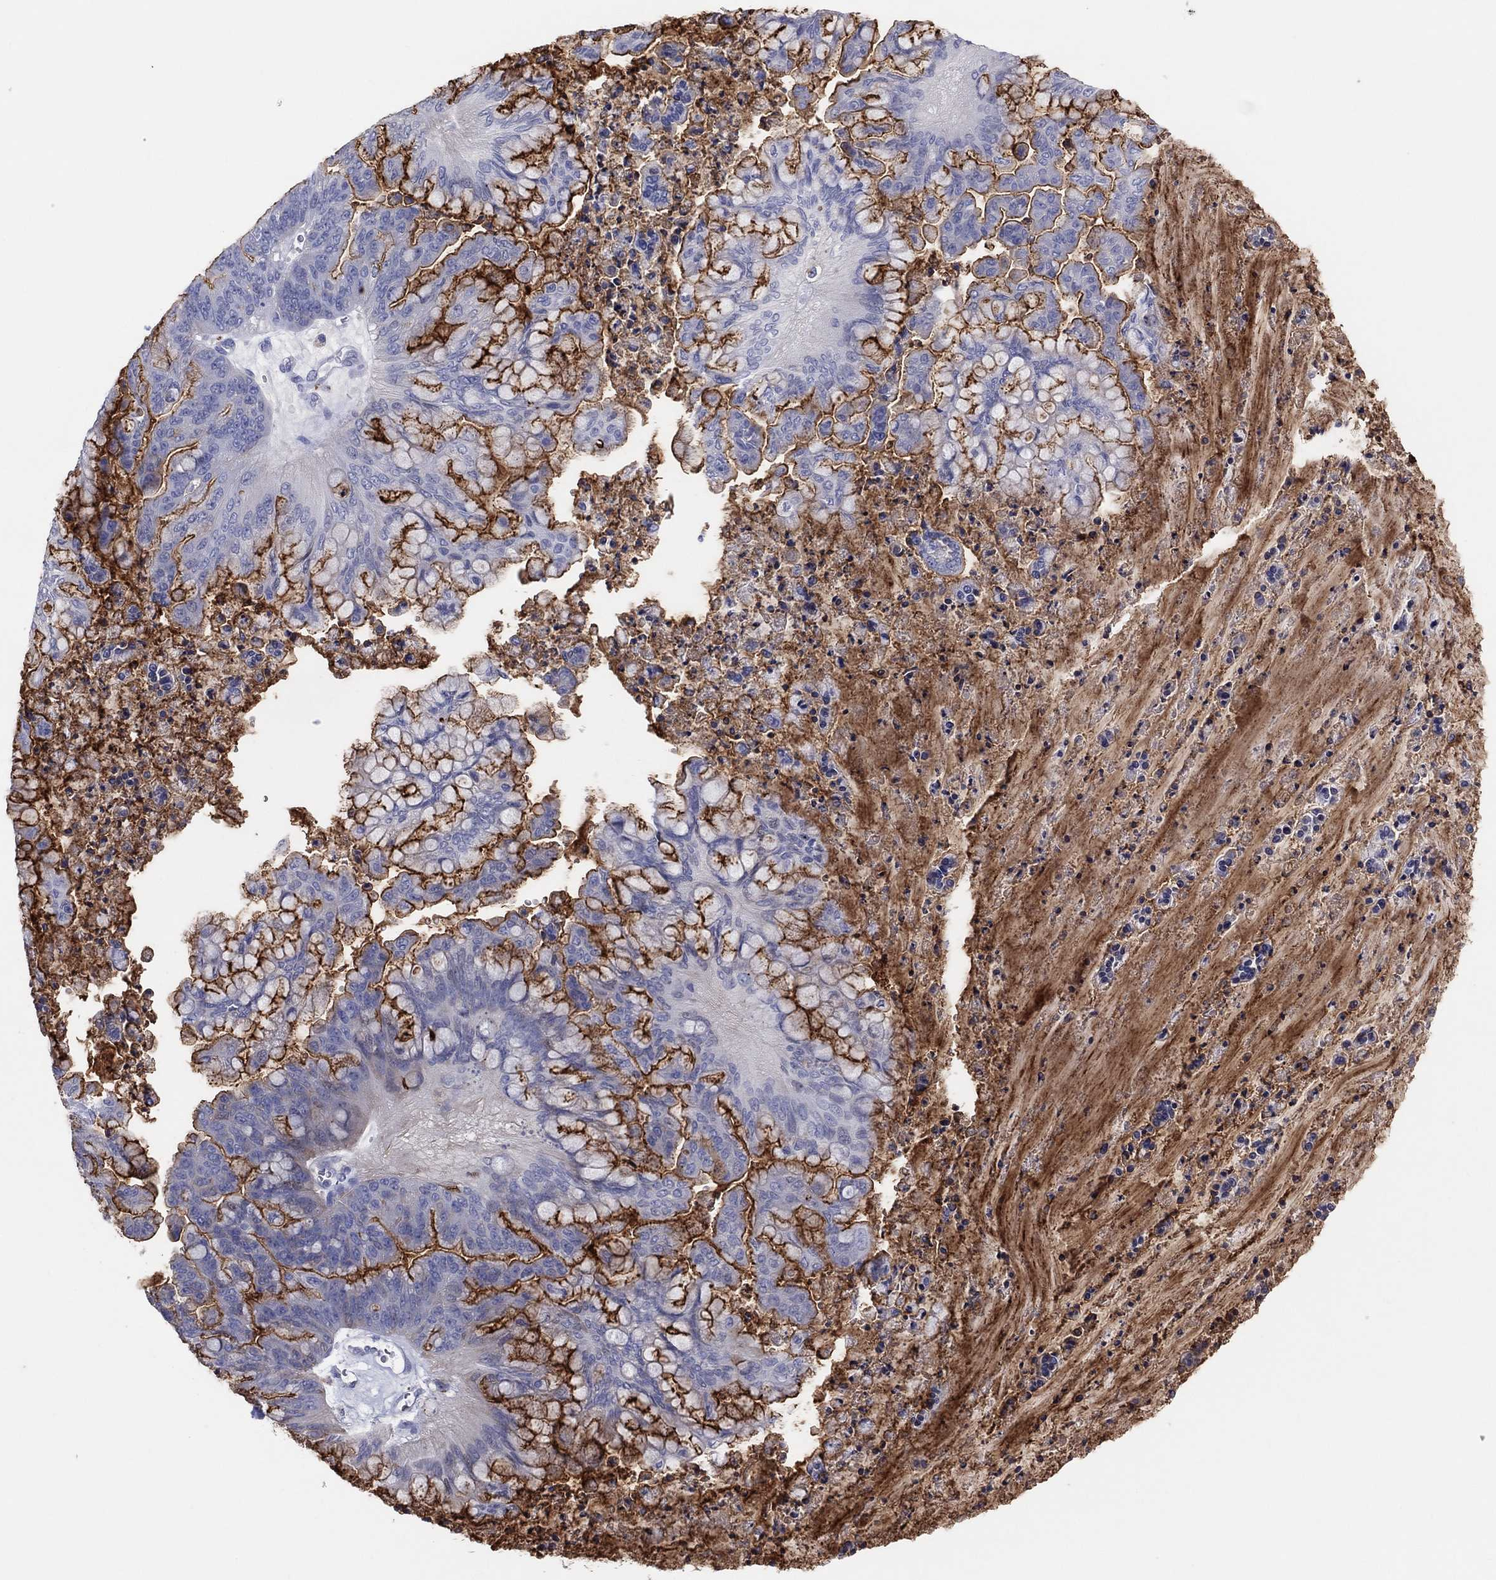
{"staining": {"intensity": "strong", "quantity": "25%-75%", "location": "cytoplasmic/membranous"}, "tissue": "ovarian cancer", "cell_type": "Tumor cells", "image_type": "cancer", "snomed": [{"axis": "morphology", "description": "Cystadenocarcinoma, mucinous, NOS"}, {"axis": "topography", "description": "Ovary"}], "caption": "Tumor cells show high levels of strong cytoplasmic/membranous staining in about 25%-75% of cells in ovarian cancer. The staining is performed using DAB (3,3'-diaminobenzidine) brown chromogen to label protein expression. The nuclei are counter-stained blue using hematoxylin.", "gene": "PLAC8", "patient": {"sex": "female", "age": 67}}